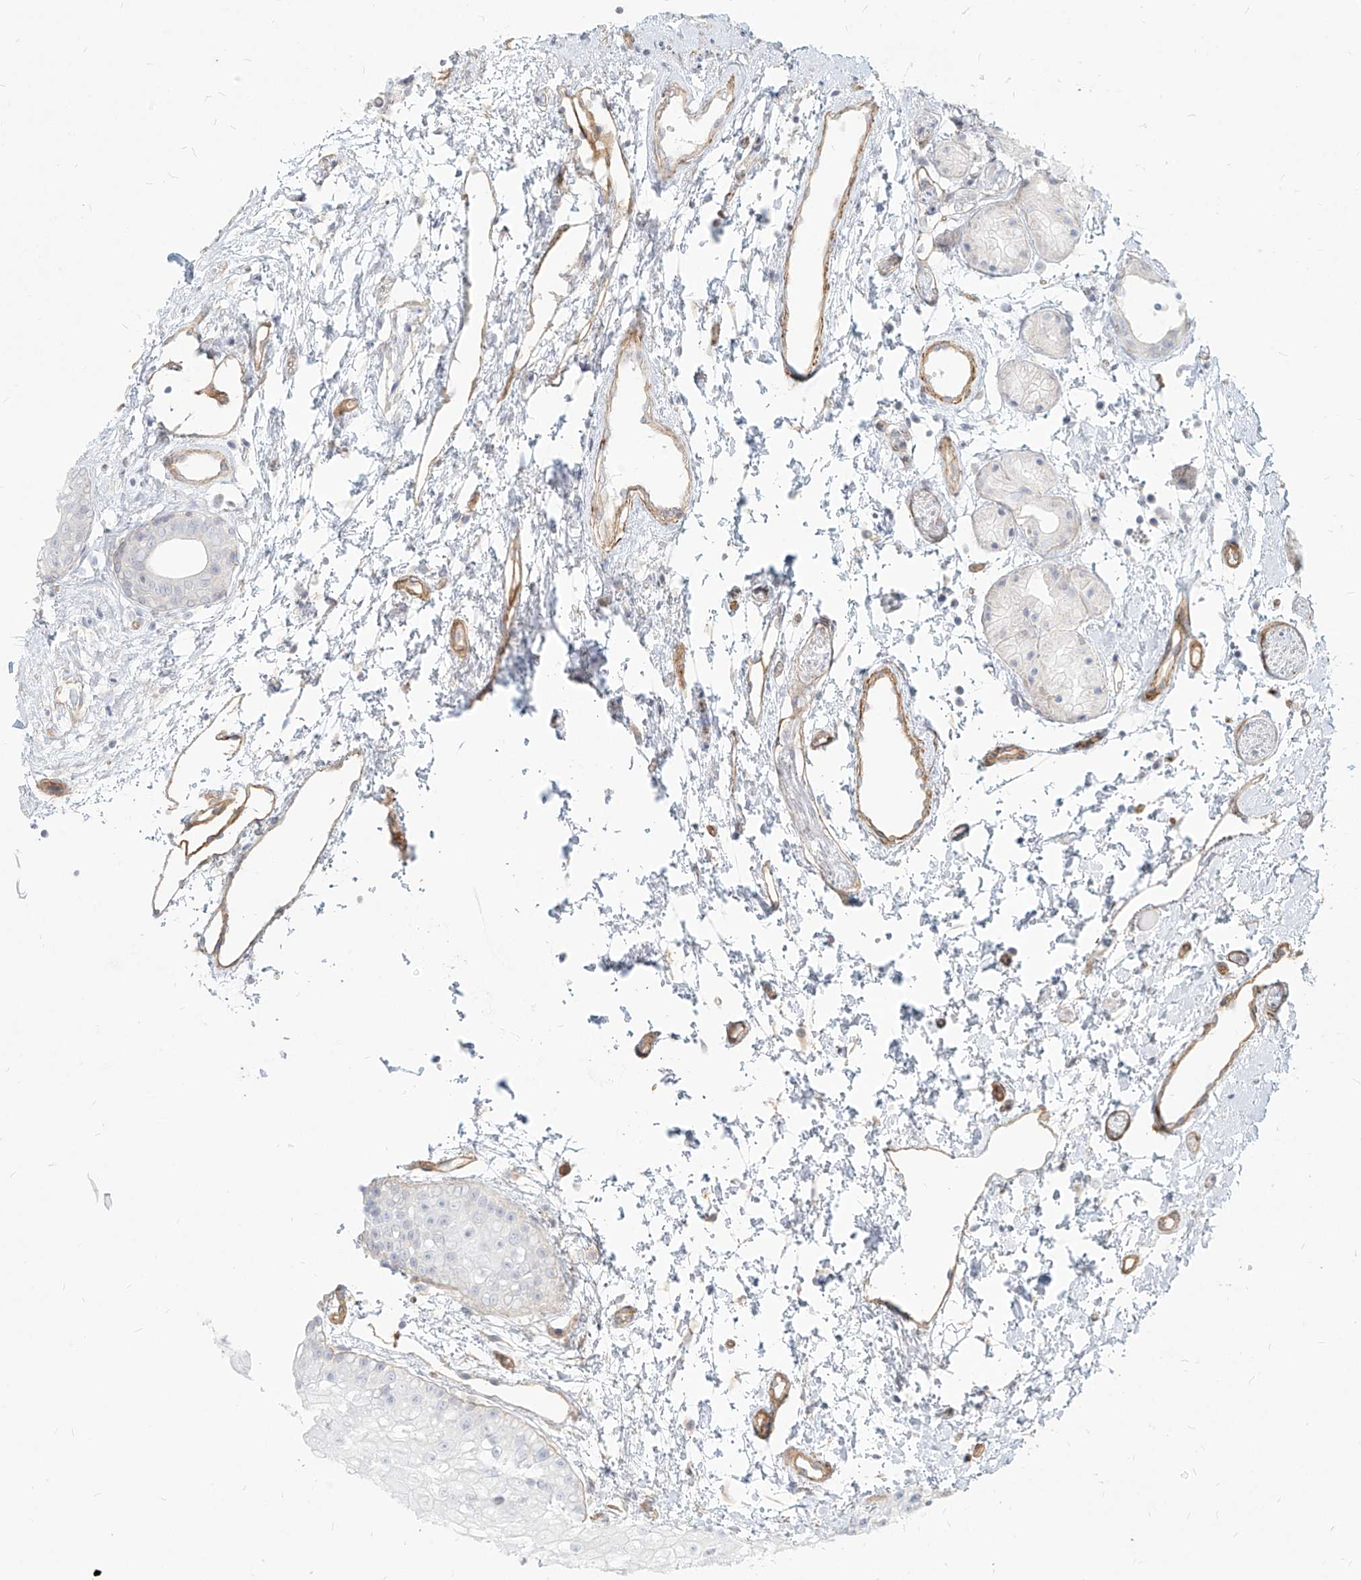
{"staining": {"intensity": "negative", "quantity": "none", "location": "none"}, "tissue": "oral mucosa", "cell_type": "Squamous epithelial cells", "image_type": "normal", "snomed": [{"axis": "morphology", "description": "Normal tissue, NOS"}, {"axis": "topography", "description": "Oral tissue"}], "caption": "Immunohistochemistry image of normal oral mucosa: oral mucosa stained with DAB demonstrates no significant protein expression in squamous epithelial cells. (DAB immunohistochemistry visualized using brightfield microscopy, high magnification).", "gene": "ITPKB", "patient": {"sex": "male", "age": 28}}